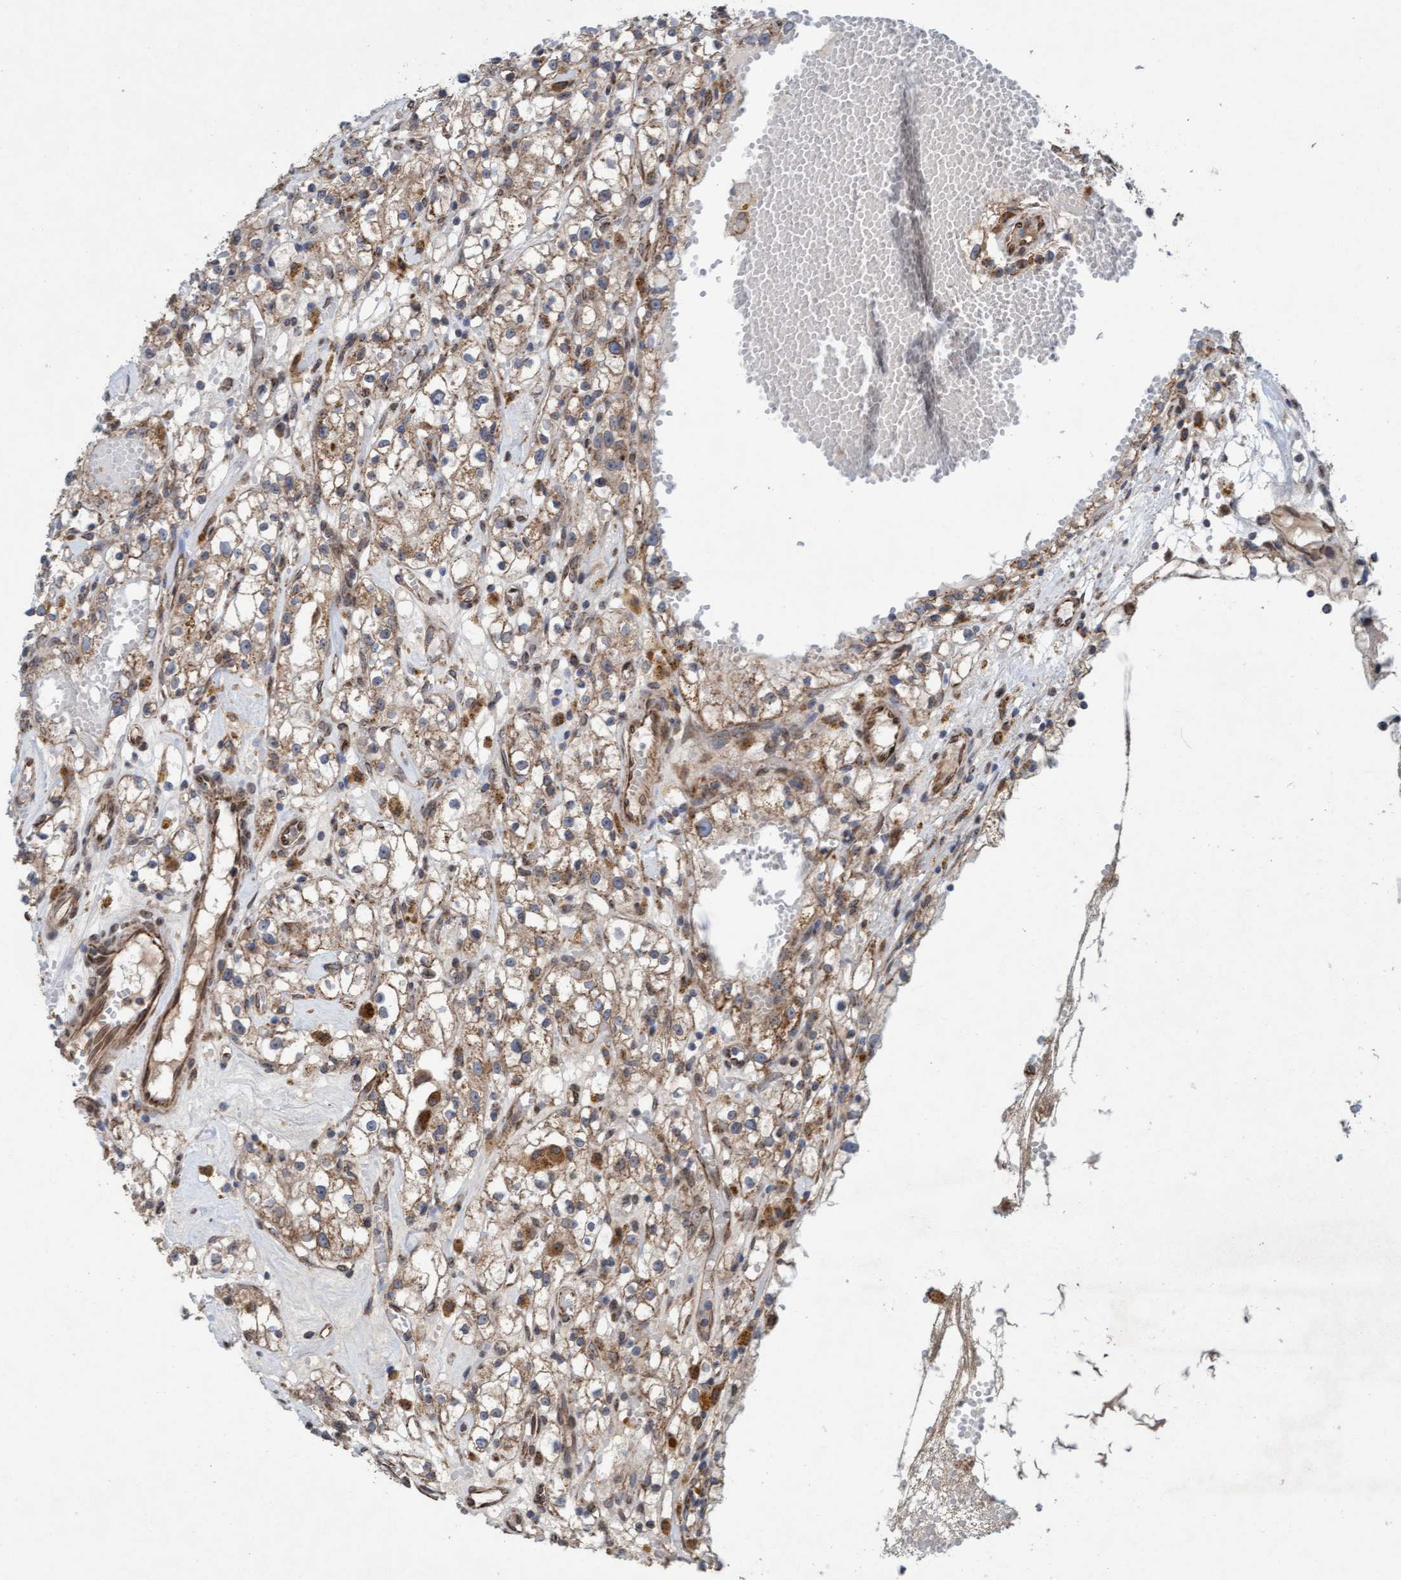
{"staining": {"intensity": "moderate", "quantity": ">75%", "location": "cytoplasmic/membranous"}, "tissue": "renal cancer", "cell_type": "Tumor cells", "image_type": "cancer", "snomed": [{"axis": "morphology", "description": "Adenocarcinoma, NOS"}, {"axis": "topography", "description": "Kidney"}], "caption": "An immunohistochemistry photomicrograph of neoplastic tissue is shown. Protein staining in brown labels moderate cytoplasmic/membranous positivity in adenocarcinoma (renal) within tumor cells.", "gene": "MRPS23", "patient": {"sex": "male", "age": 56}}